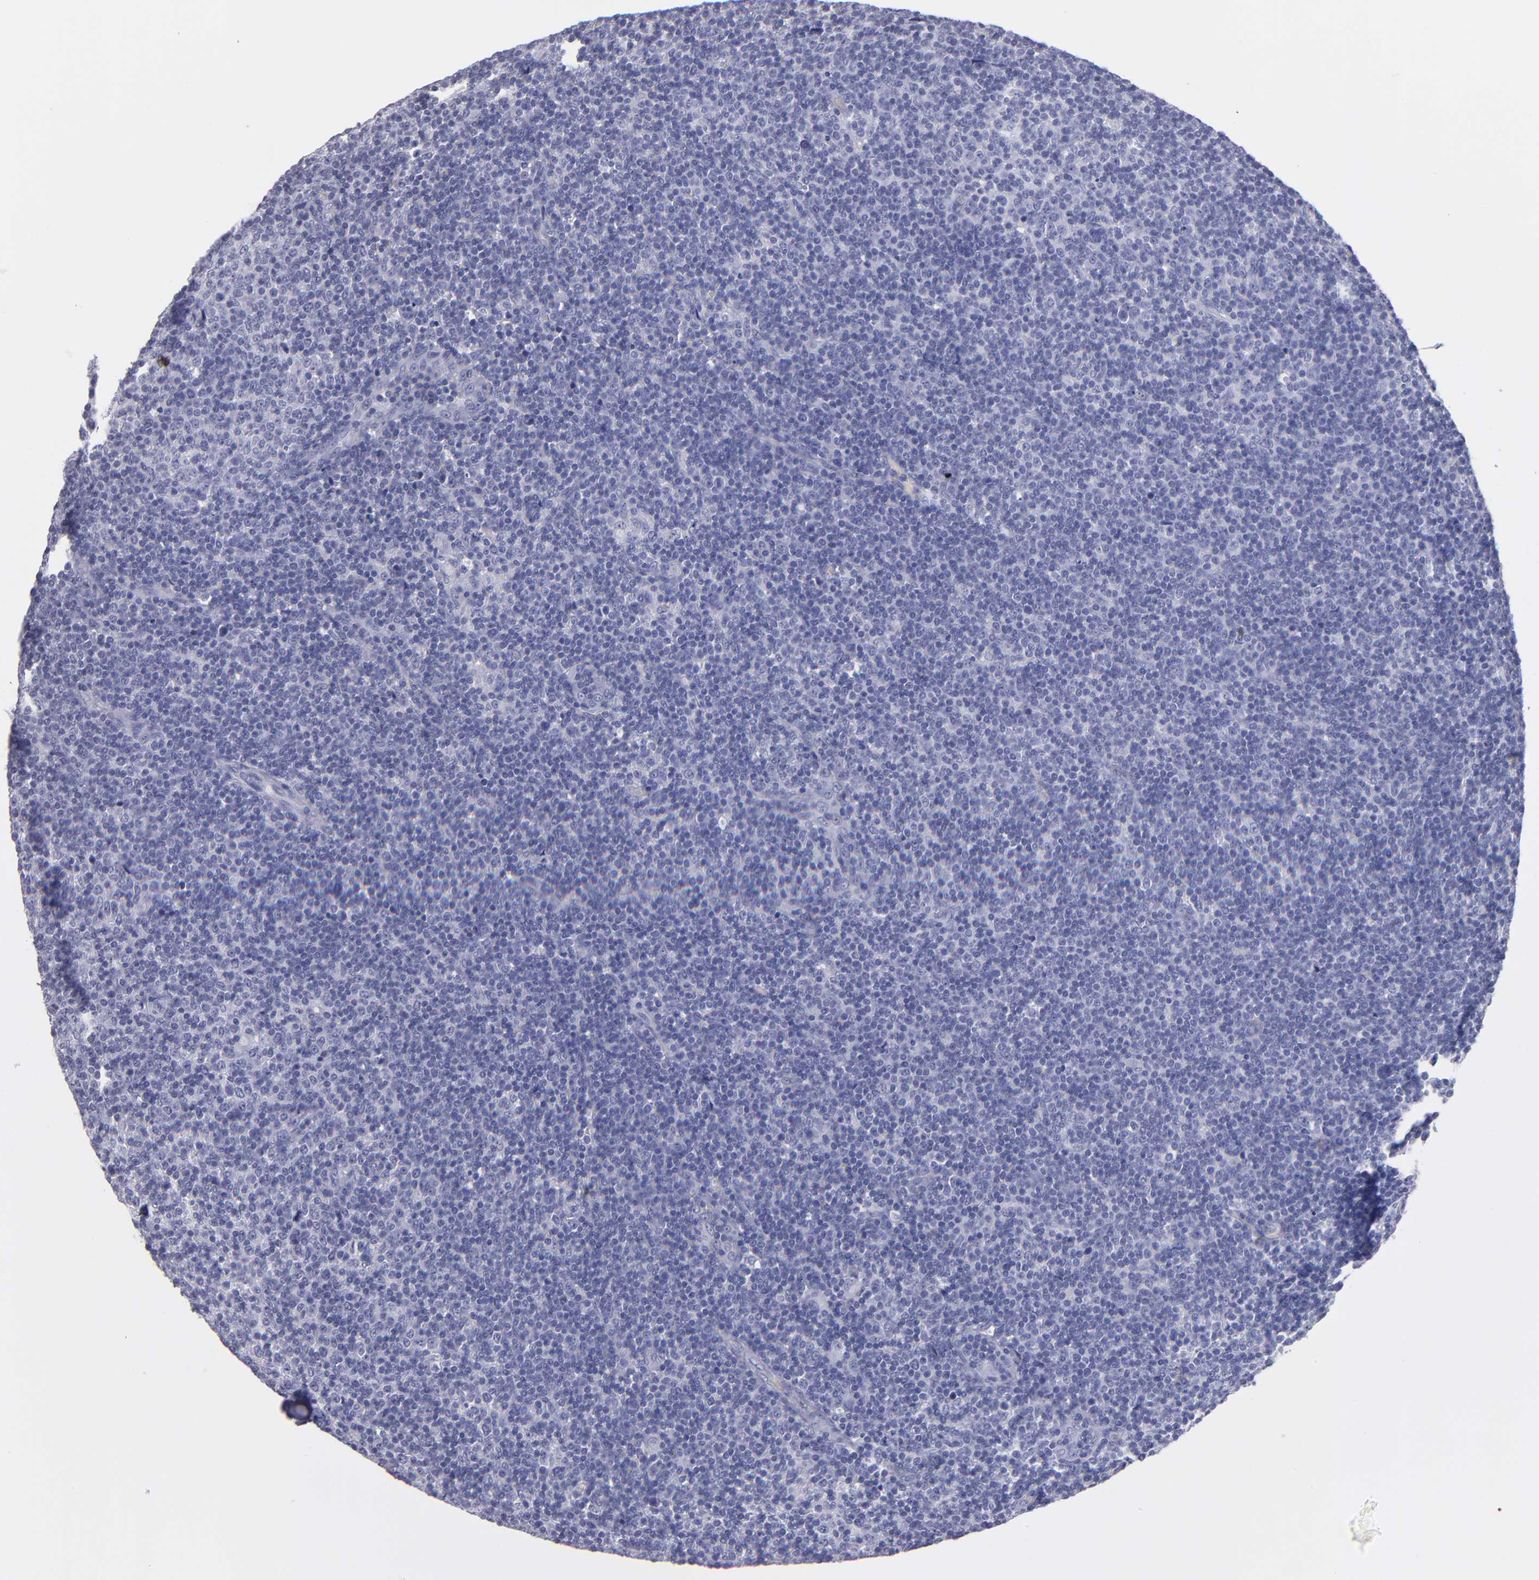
{"staining": {"intensity": "negative", "quantity": "none", "location": "none"}, "tissue": "lymphoma", "cell_type": "Tumor cells", "image_type": "cancer", "snomed": [{"axis": "morphology", "description": "Malignant lymphoma, non-Hodgkin's type, Low grade"}, {"axis": "topography", "description": "Lymph node"}], "caption": "The immunohistochemistry photomicrograph has no significant expression in tumor cells of malignant lymphoma, non-Hodgkin's type (low-grade) tissue. (DAB (3,3'-diaminobenzidine) immunohistochemistry with hematoxylin counter stain).", "gene": "MB", "patient": {"sex": "male", "age": 70}}